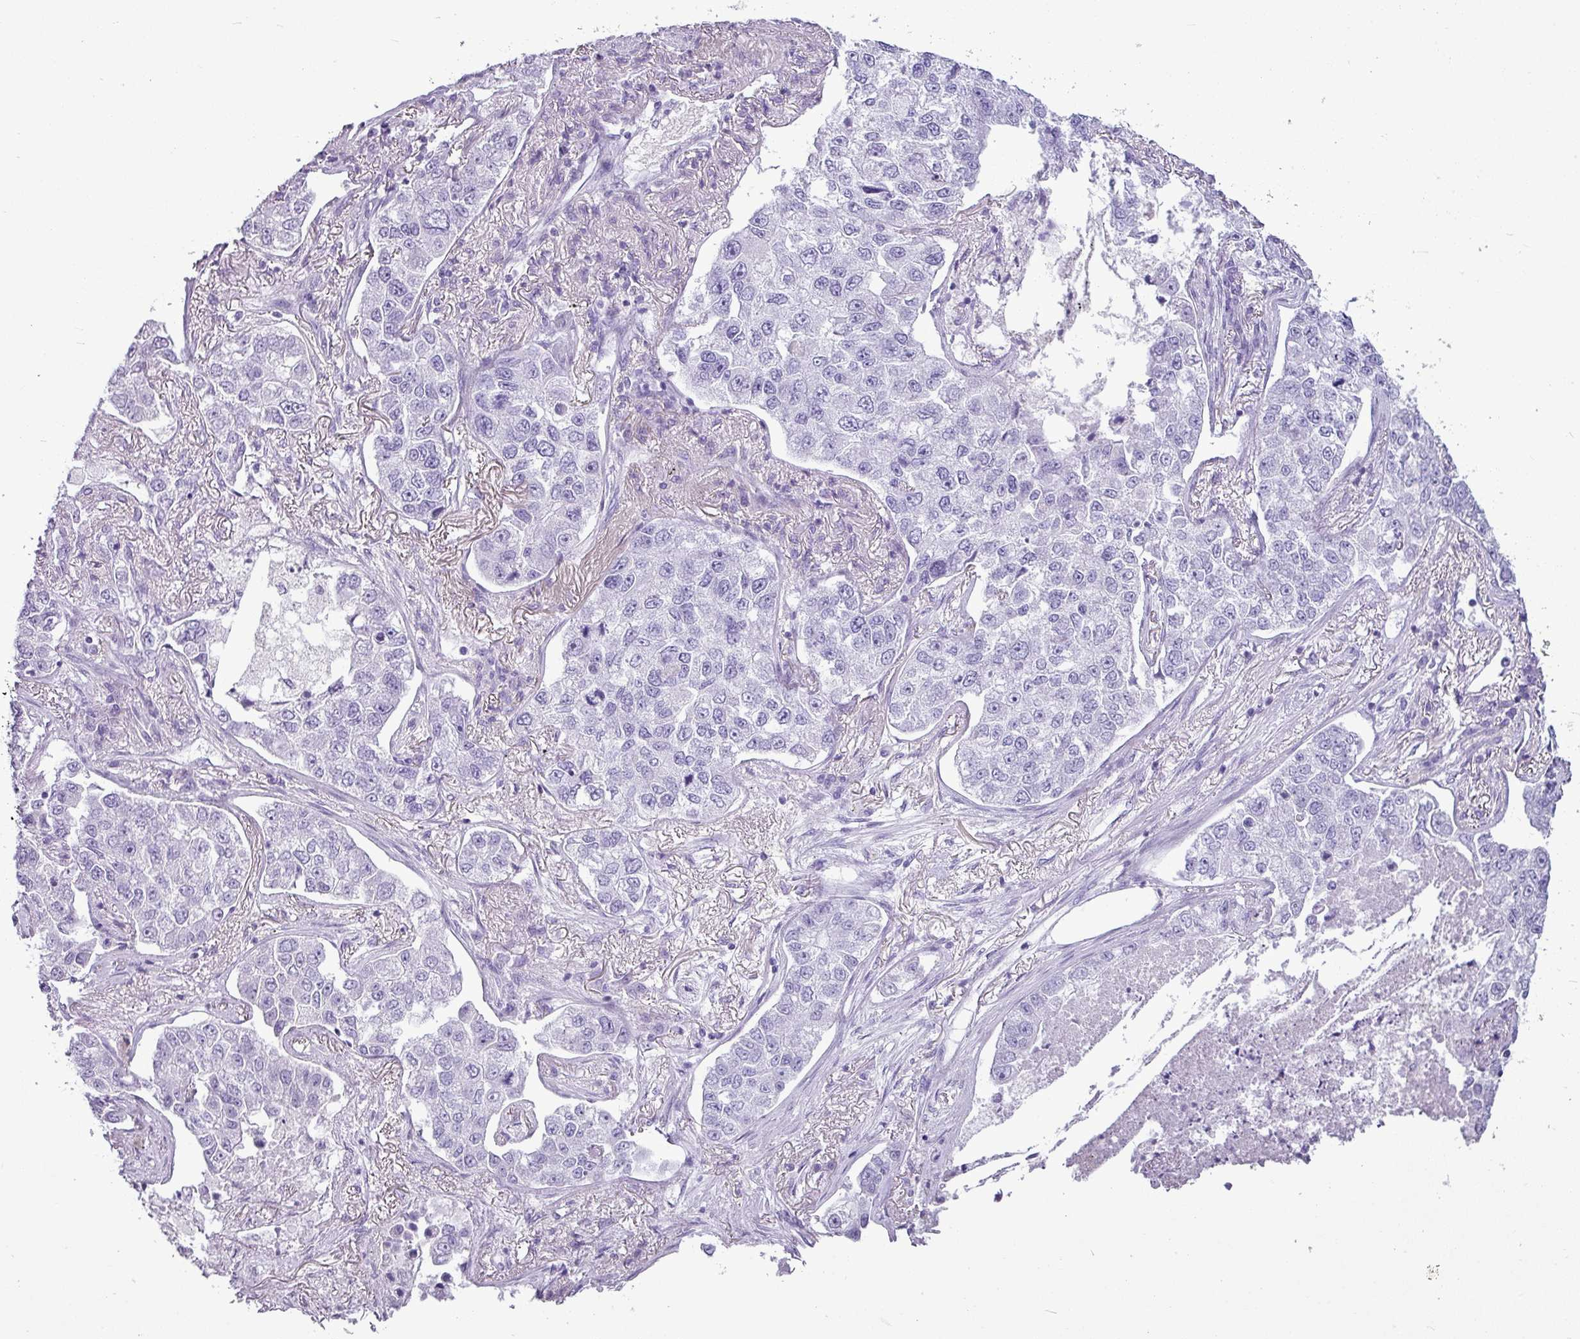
{"staining": {"intensity": "negative", "quantity": "none", "location": "none"}, "tissue": "lung cancer", "cell_type": "Tumor cells", "image_type": "cancer", "snomed": [{"axis": "morphology", "description": "Adenocarcinoma, NOS"}, {"axis": "topography", "description": "Lung"}], "caption": "Protein analysis of adenocarcinoma (lung) exhibits no significant staining in tumor cells.", "gene": "AMY1B", "patient": {"sex": "male", "age": 49}}